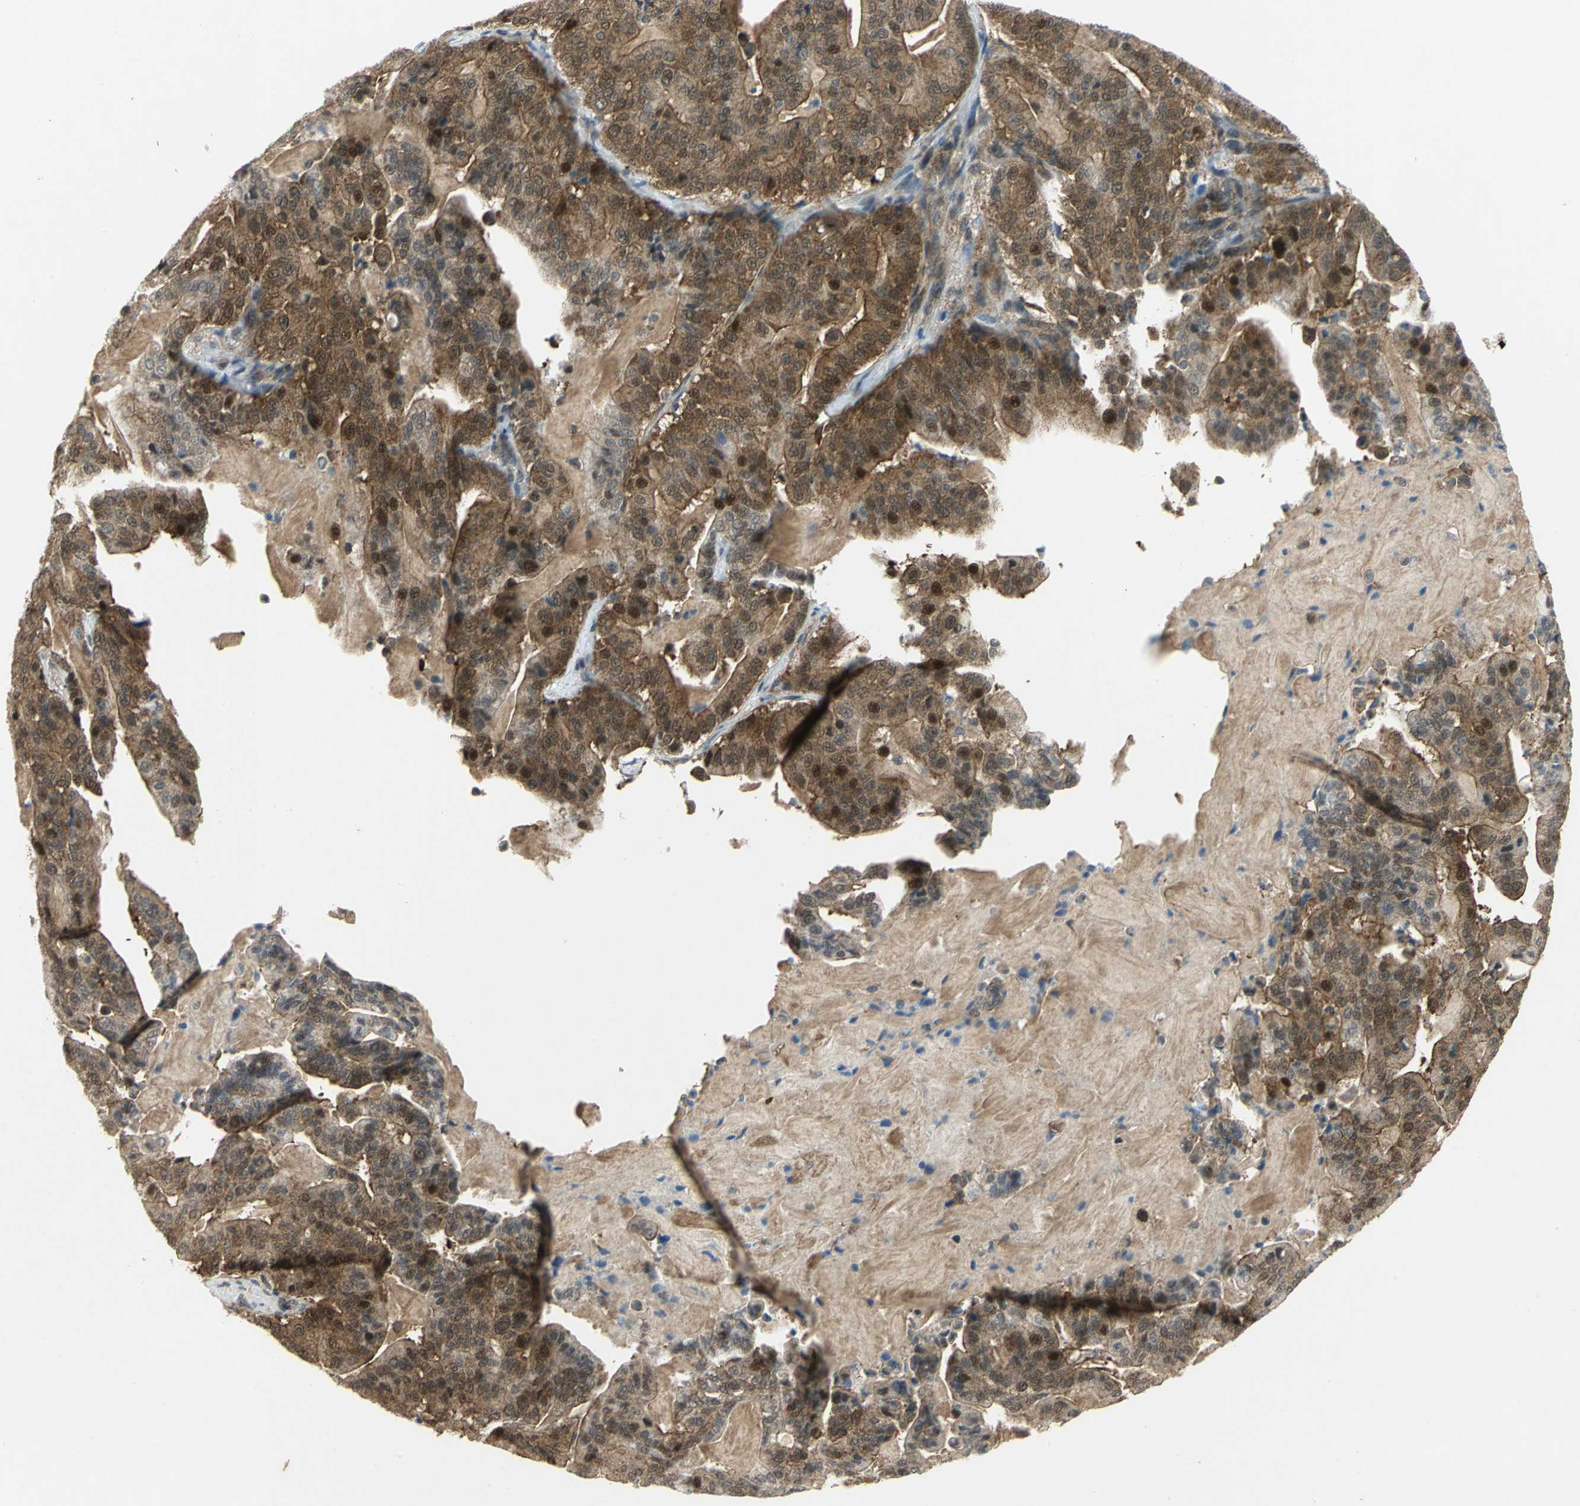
{"staining": {"intensity": "strong", "quantity": ">75%", "location": "cytoplasmic/membranous,nuclear"}, "tissue": "pancreatic cancer", "cell_type": "Tumor cells", "image_type": "cancer", "snomed": [{"axis": "morphology", "description": "Adenocarcinoma, NOS"}, {"axis": "topography", "description": "Pancreas"}], "caption": "Pancreatic adenocarcinoma stained for a protein (brown) reveals strong cytoplasmic/membranous and nuclear positive expression in approximately >75% of tumor cells.", "gene": "PPIA", "patient": {"sex": "male", "age": 63}}